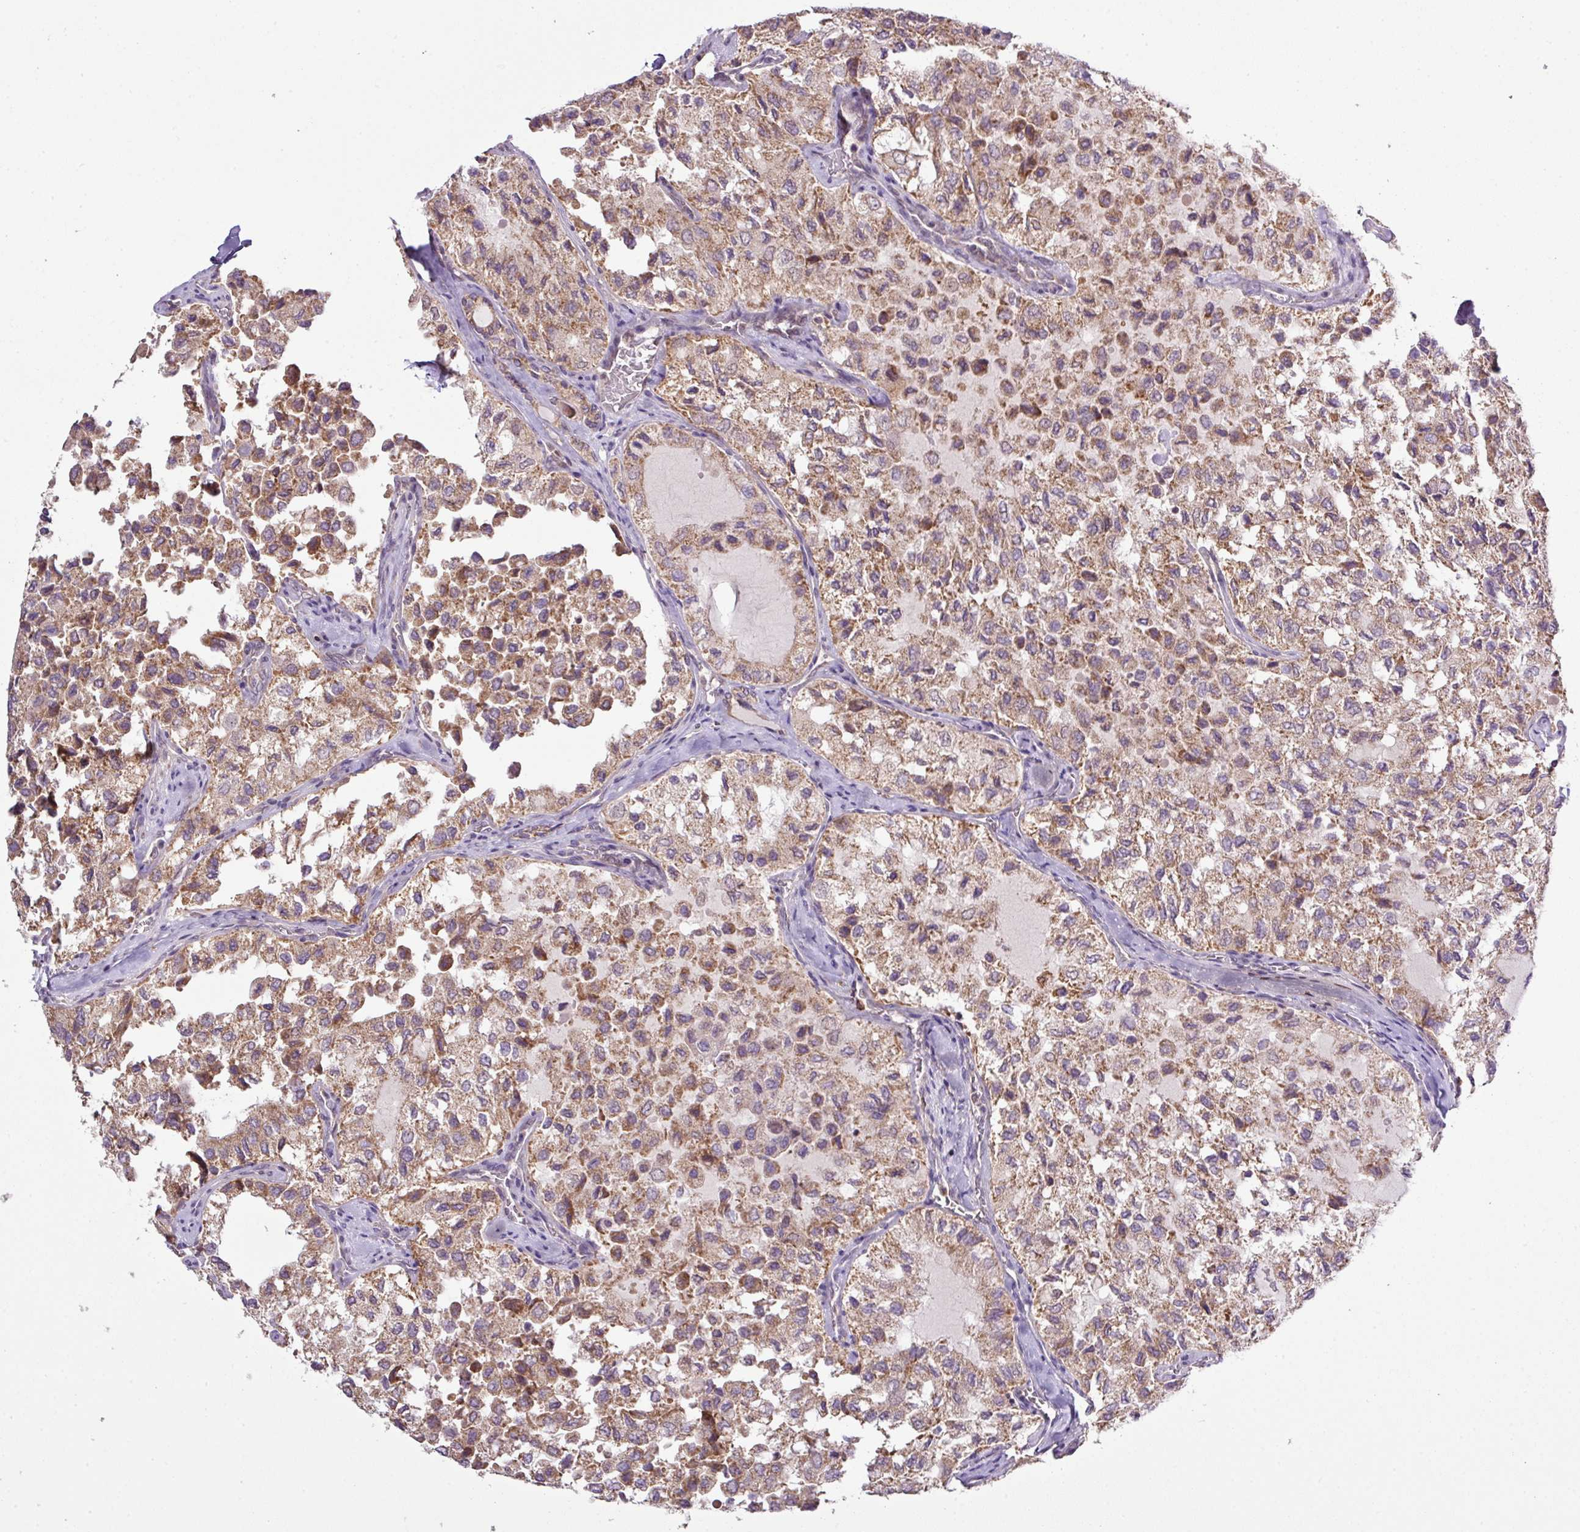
{"staining": {"intensity": "moderate", "quantity": ">75%", "location": "cytoplasmic/membranous"}, "tissue": "thyroid cancer", "cell_type": "Tumor cells", "image_type": "cancer", "snomed": [{"axis": "morphology", "description": "Follicular adenoma carcinoma, NOS"}, {"axis": "topography", "description": "Thyroid gland"}], "caption": "Follicular adenoma carcinoma (thyroid) was stained to show a protein in brown. There is medium levels of moderate cytoplasmic/membranous staining in approximately >75% of tumor cells.", "gene": "SMCO4", "patient": {"sex": "male", "age": 75}}